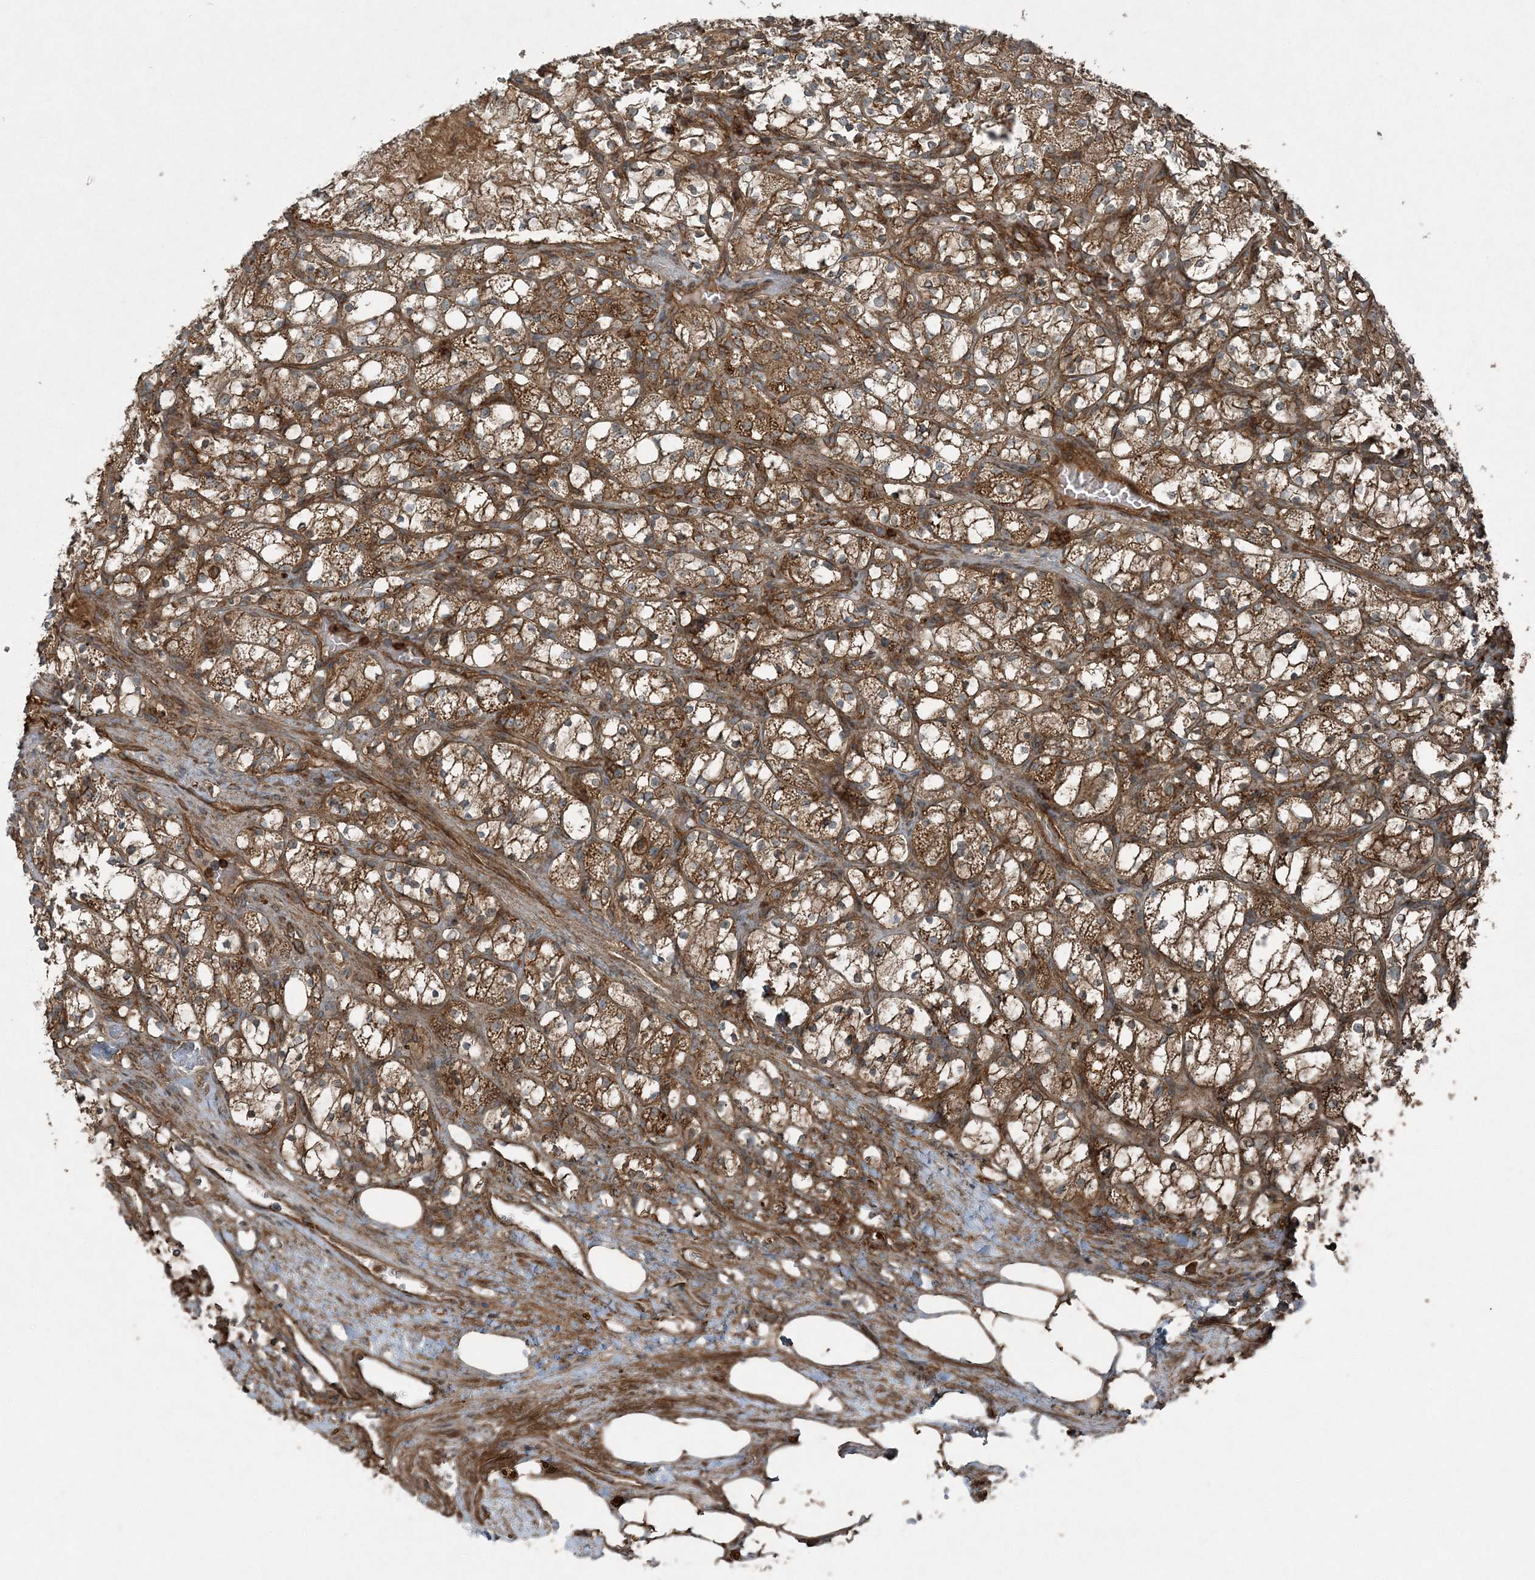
{"staining": {"intensity": "moderate", "quantity": ">75%", "location": "cytoplasmic/membranous"}, "tissue": "renal cancer", "cell_type": "Tumor cells", "image_type": "cancer", "snomed": [{"axis": "morphology", "description": "Adenocarcinoma, NOS"}, {"axis": "topography", "description": "Kidney"}], "caption": "High-power microscopy captured an IHC image of renal cancer, revealing moderate cytoplasmic/membranous positivity in about >75% of tumor cells. (Brightfield microscopy of DAB IHC at high magnification).", "gene": "COPS7B", "patient": {"sex": "female", "age": 69}}